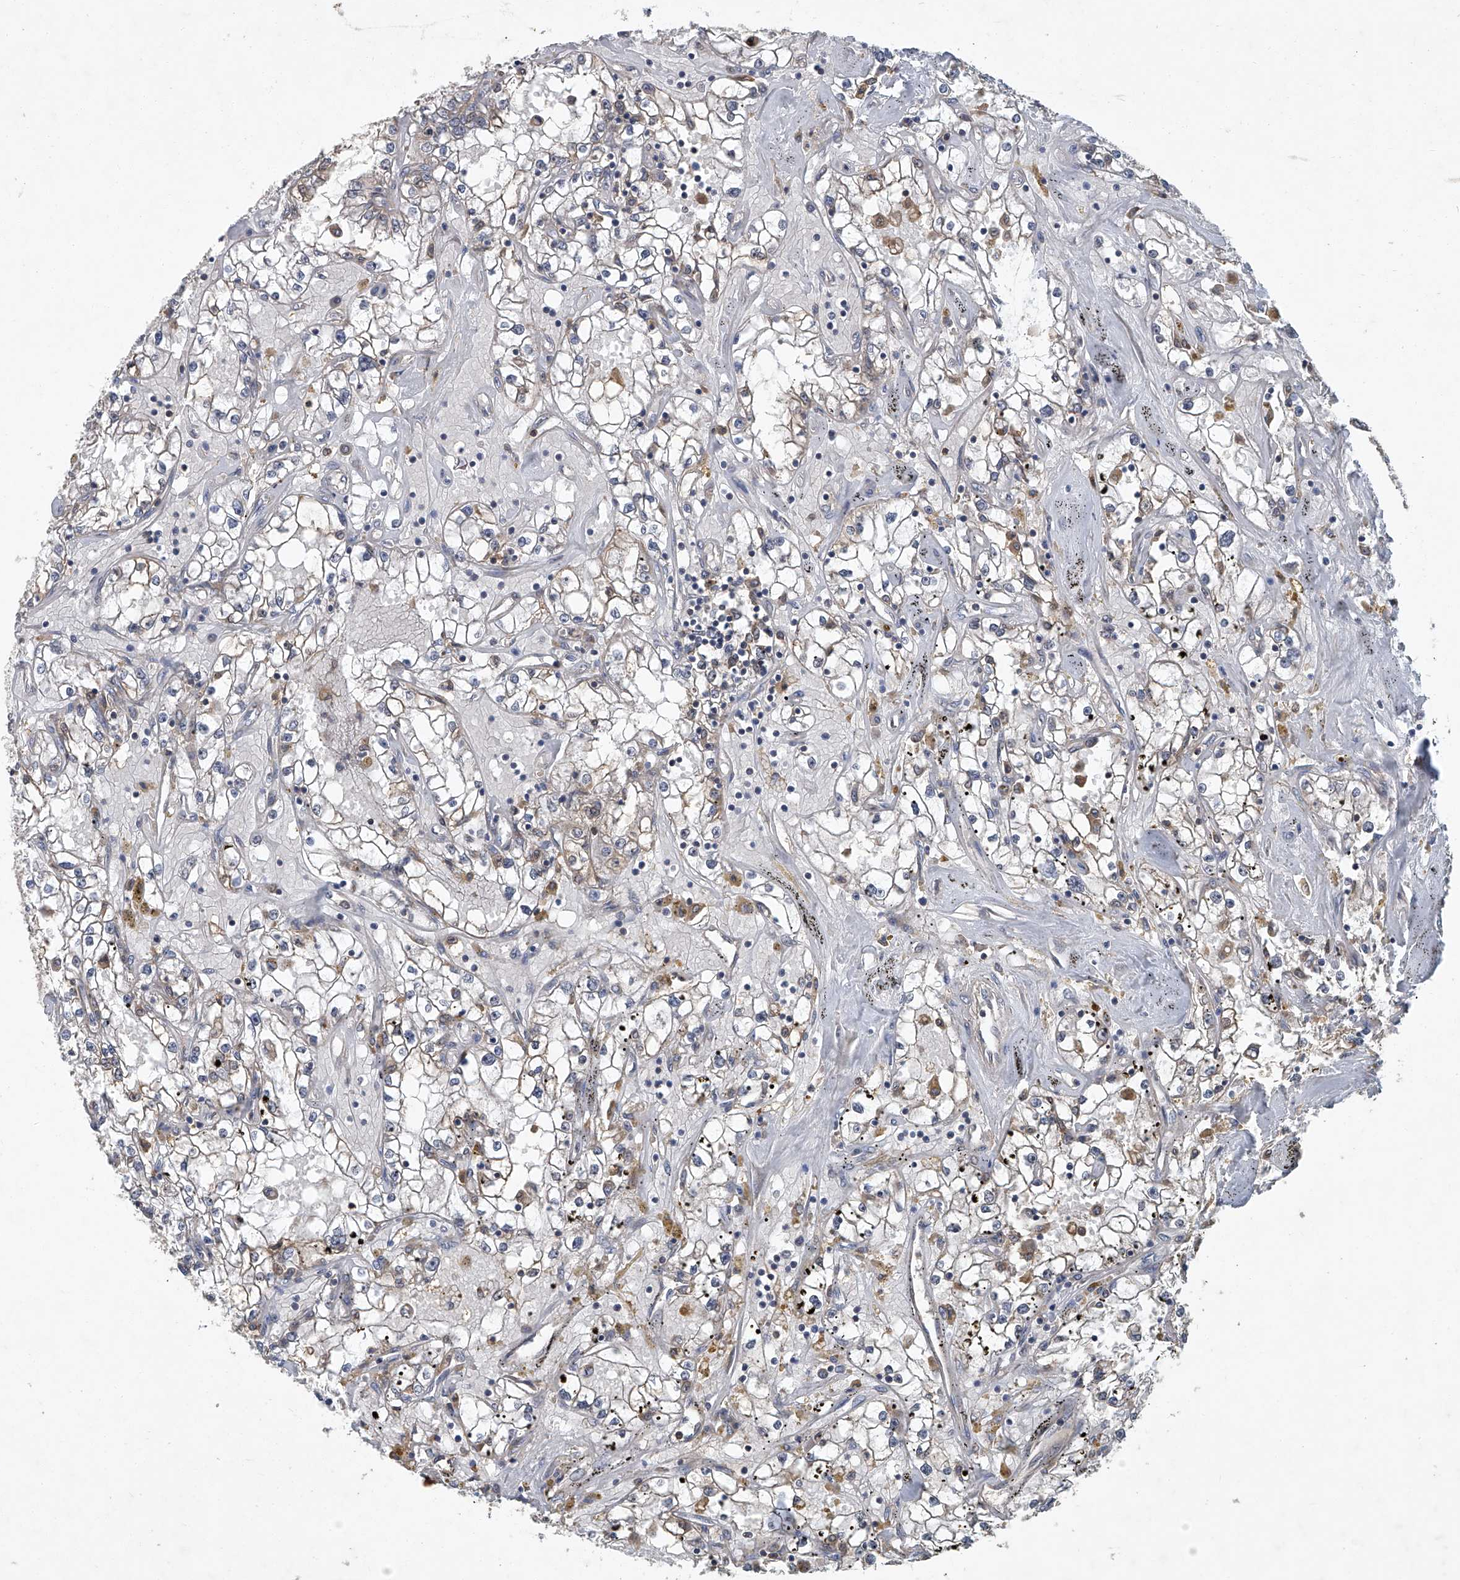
{"staining": {"intensity": "weak", "quantity": "25%-75%", "location": "cytoplasmic/membranous"}, "tissue": "renal cancer", "cell_type": "Tumor cells", "image_type": "cancer", "snomed": [{"axis": "morphology", "description": "Adenocarcinoma, NOS"}, {"axis": "topography", "description": "Kidney"}], "caption": "DAB immunohistochemical staining of human adenocarcinoma (renal) shows weak cytoplasmic/membranous protein positivity in about 25%-75% of tumor cells. The protein is shown in brown color, while the nuclei are stained blue.", "gene": "ANKRD34A", "patient": {"sex": "male", "age": 56}}